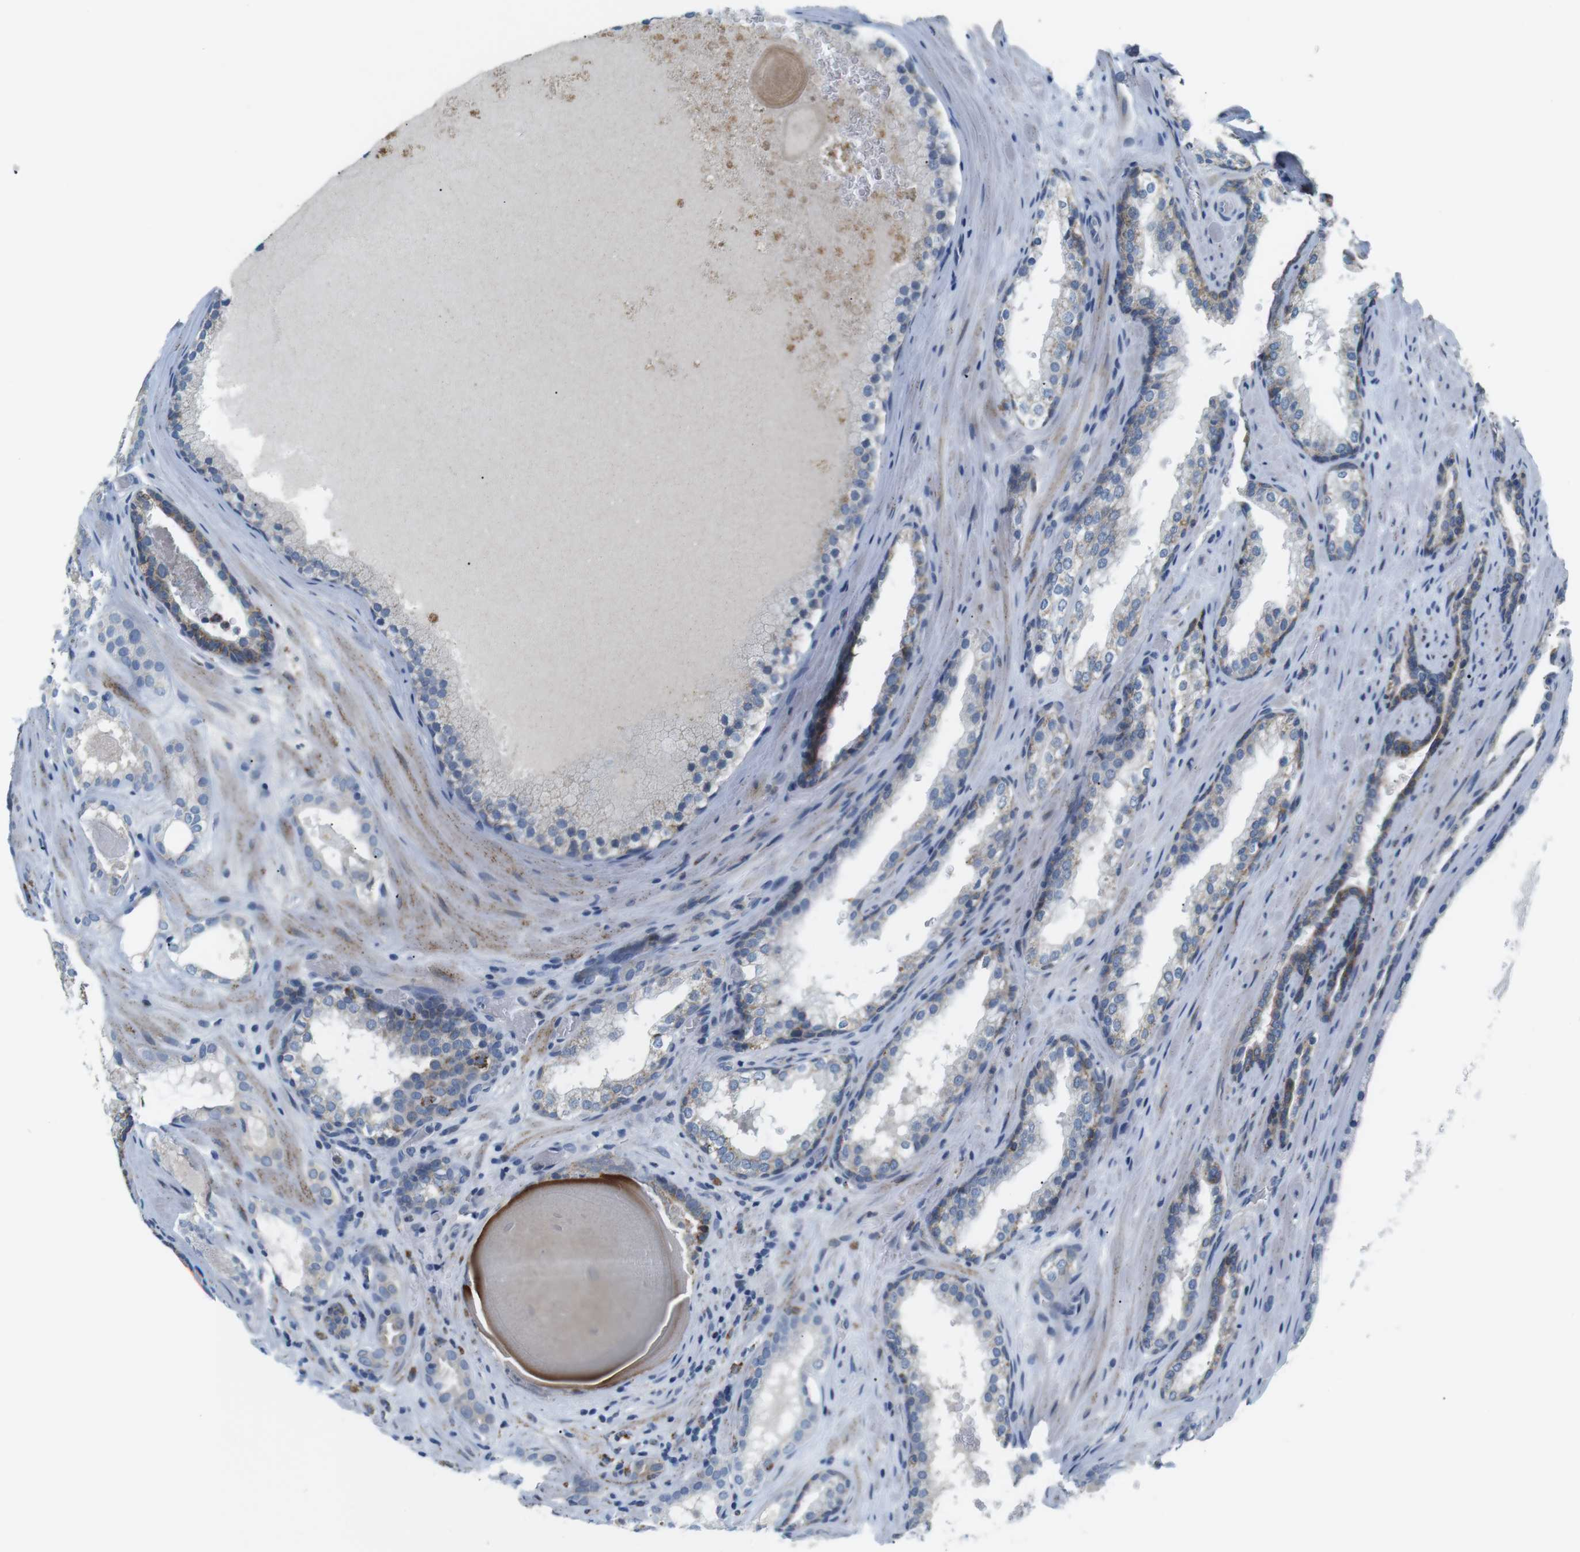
{"staining": {"intensity": "weak", "quantity": "<25%", "location": "cytoplasmic/membranous"}, "tissue": "prostate cancer", "cell_type": "Tumor cells", "image_type": "cancer", "snomed": [{"axis": "morphology", "description": "Adenocarcinoma, High grade"}, {"axis": "topography", "description": "Prostate"}], "caption": "Protein analysis of prostate adenocarcinoma (high-grade) demonstrates no significant positivity in tumor cells. (Brightfield microscopy of DAB (3,3'-diaminobenzidine) immunohistochemistry at high magnification).", "gene": "CD300E", "patient": {"sex": "male", "age": 60}}